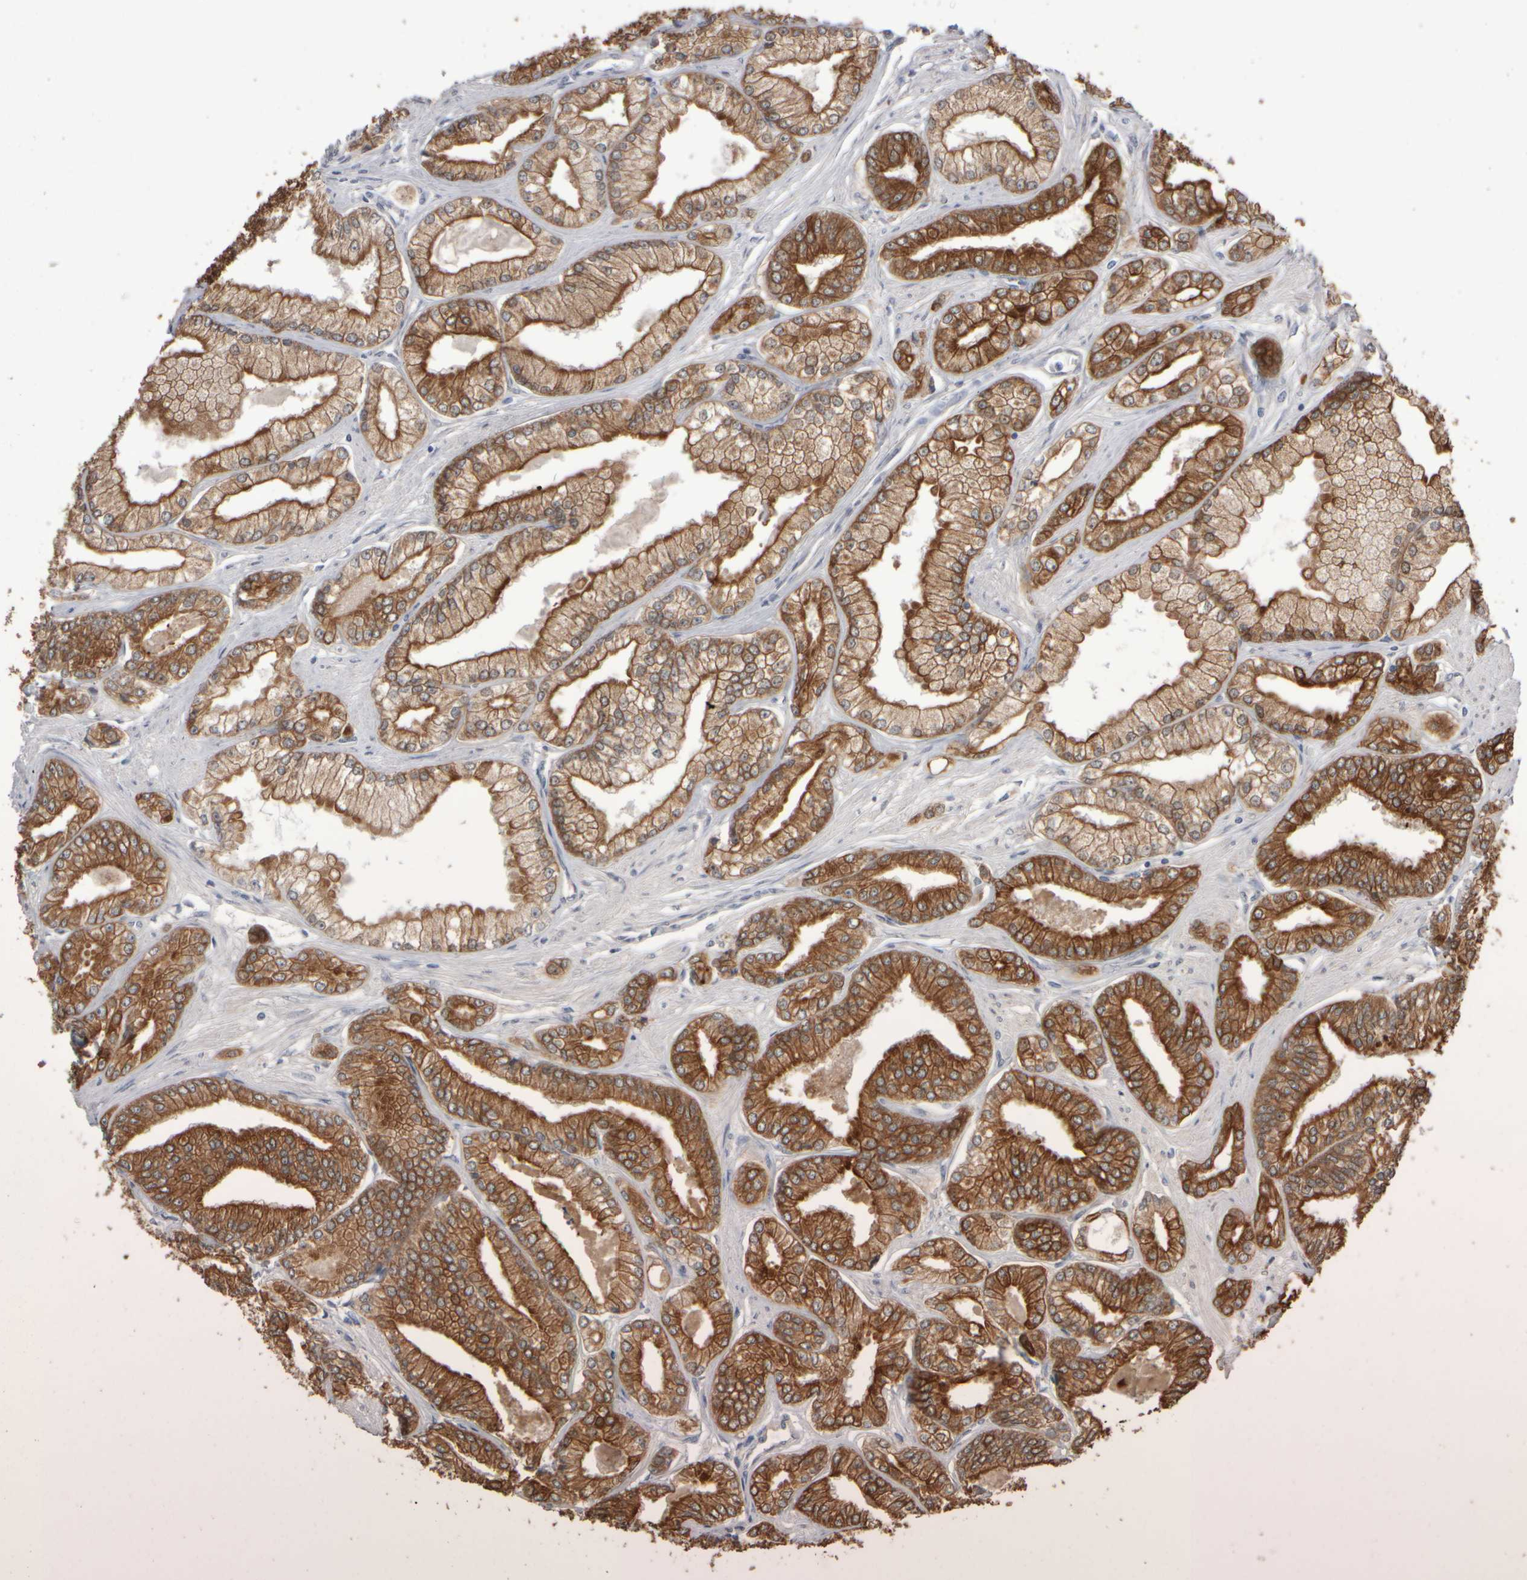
{"staining": {"intensity": "strong", "quantity": ">75%", "location": "cytoplasmic/membranous"}, "tissue": "prostate cancer", "cell_type": "Tumor cells", "image_type": "cancer", "snomed": [{"axis": "morphology", "description": "Adenocarcinoma, Low grade"}, {"axis": "topography", "description": "Prostate"}], "caption": "Immunohistochemistry micrograph of human prostate low-grade adenocarcinoma stained for a protein (brown), which reveals high levels of strong cytoplasmic/membranous expression in approximately >75% of tumor cells.", "gene": "EPHX2", "patient": {"sex": "male", "age": 52}}